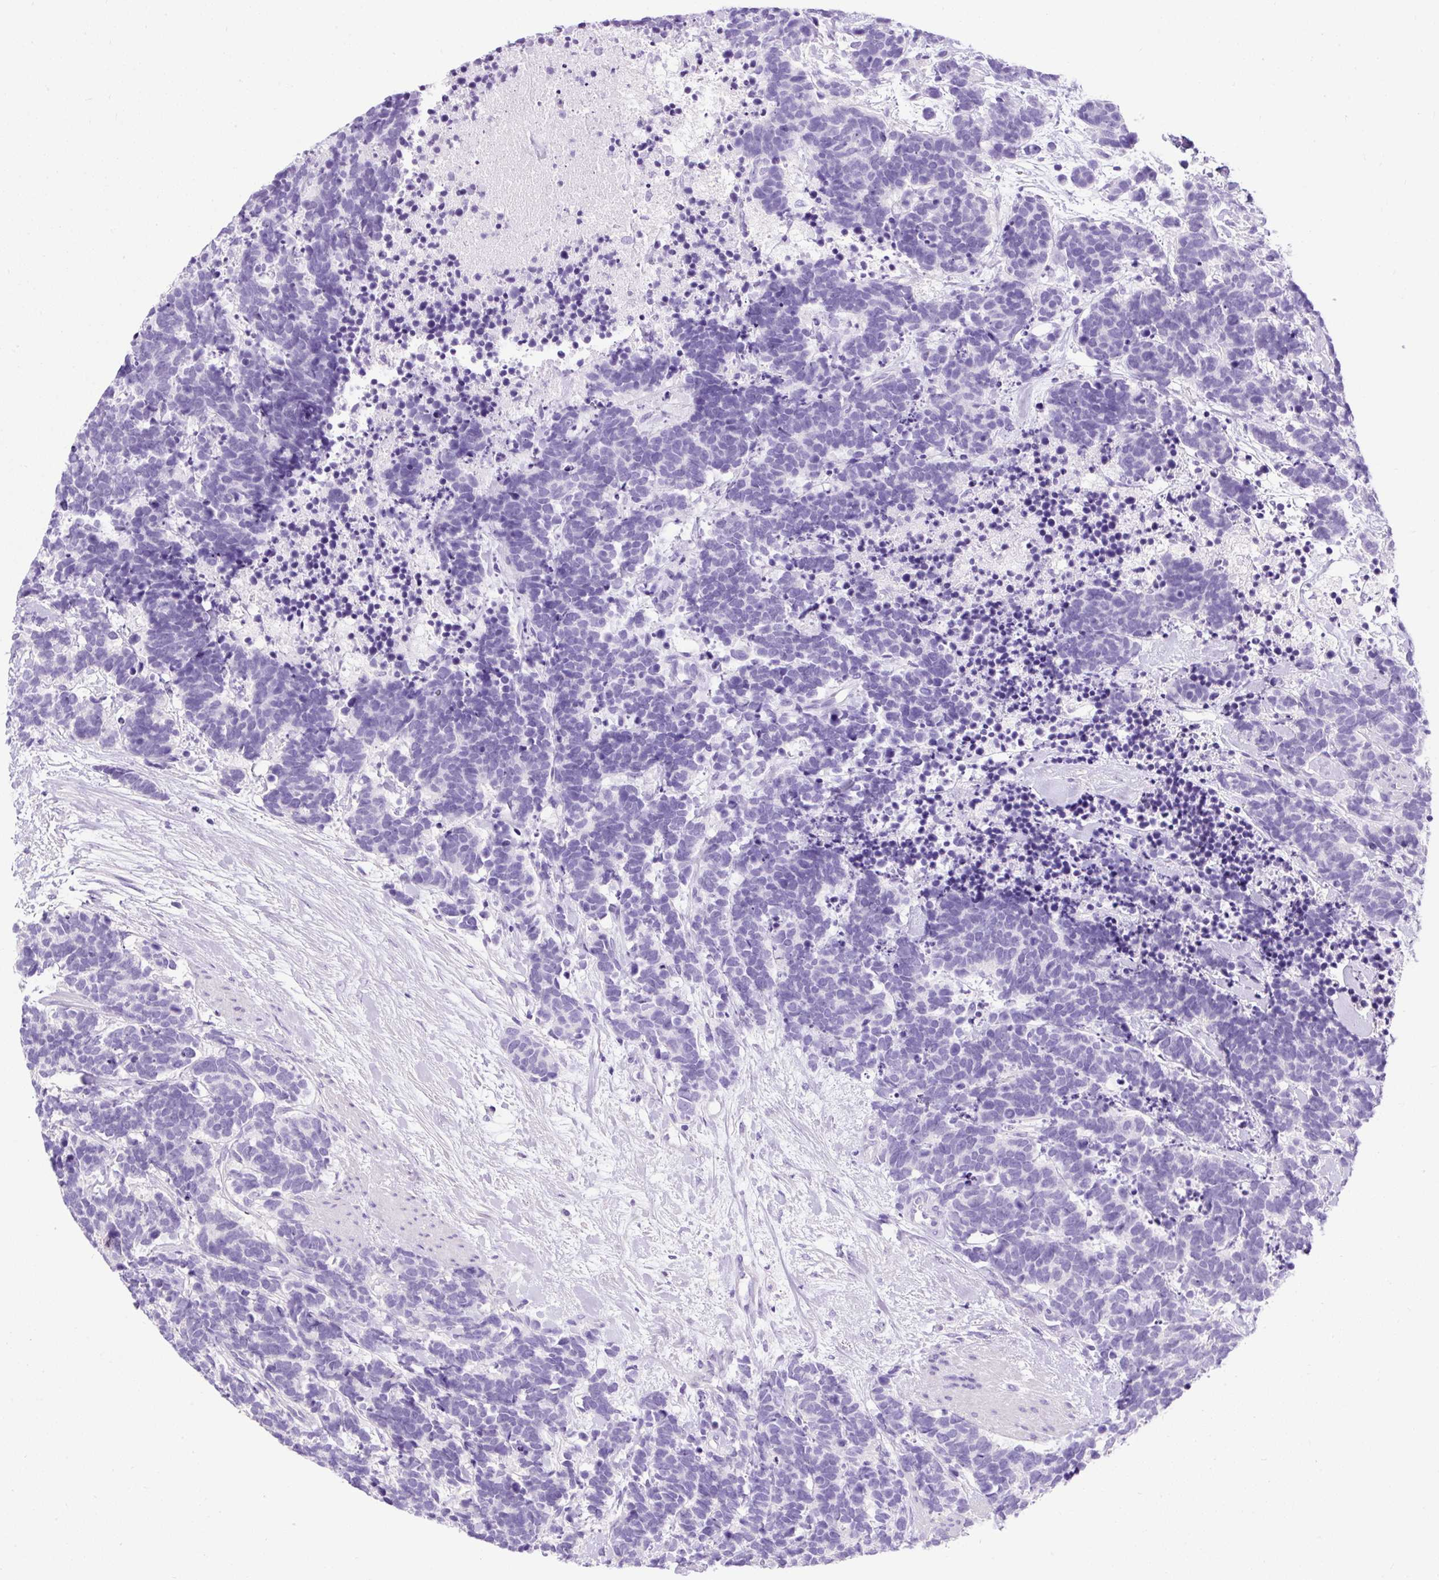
{"staining": {"intensity": "negative", "quantity": "none", "location": "none"}, "tissue": "carcinoid", "cell_type": "Tumor cells", "image_type": "cancer", "snomed": [{"axis": "morphology", "description": "Carcinoma, NOS"}, {"axis": "morphology", "description": "Carcinoid, malignant, NOS"}, {"axis": "topography", "description": "Prostate"}], "caption": "Immunohistochemical staining of human malignant carcinoid displays no significant positivity in tumor cells.", "gene": "PDIA2", "patient": {"sex": "male", "age": 57}}